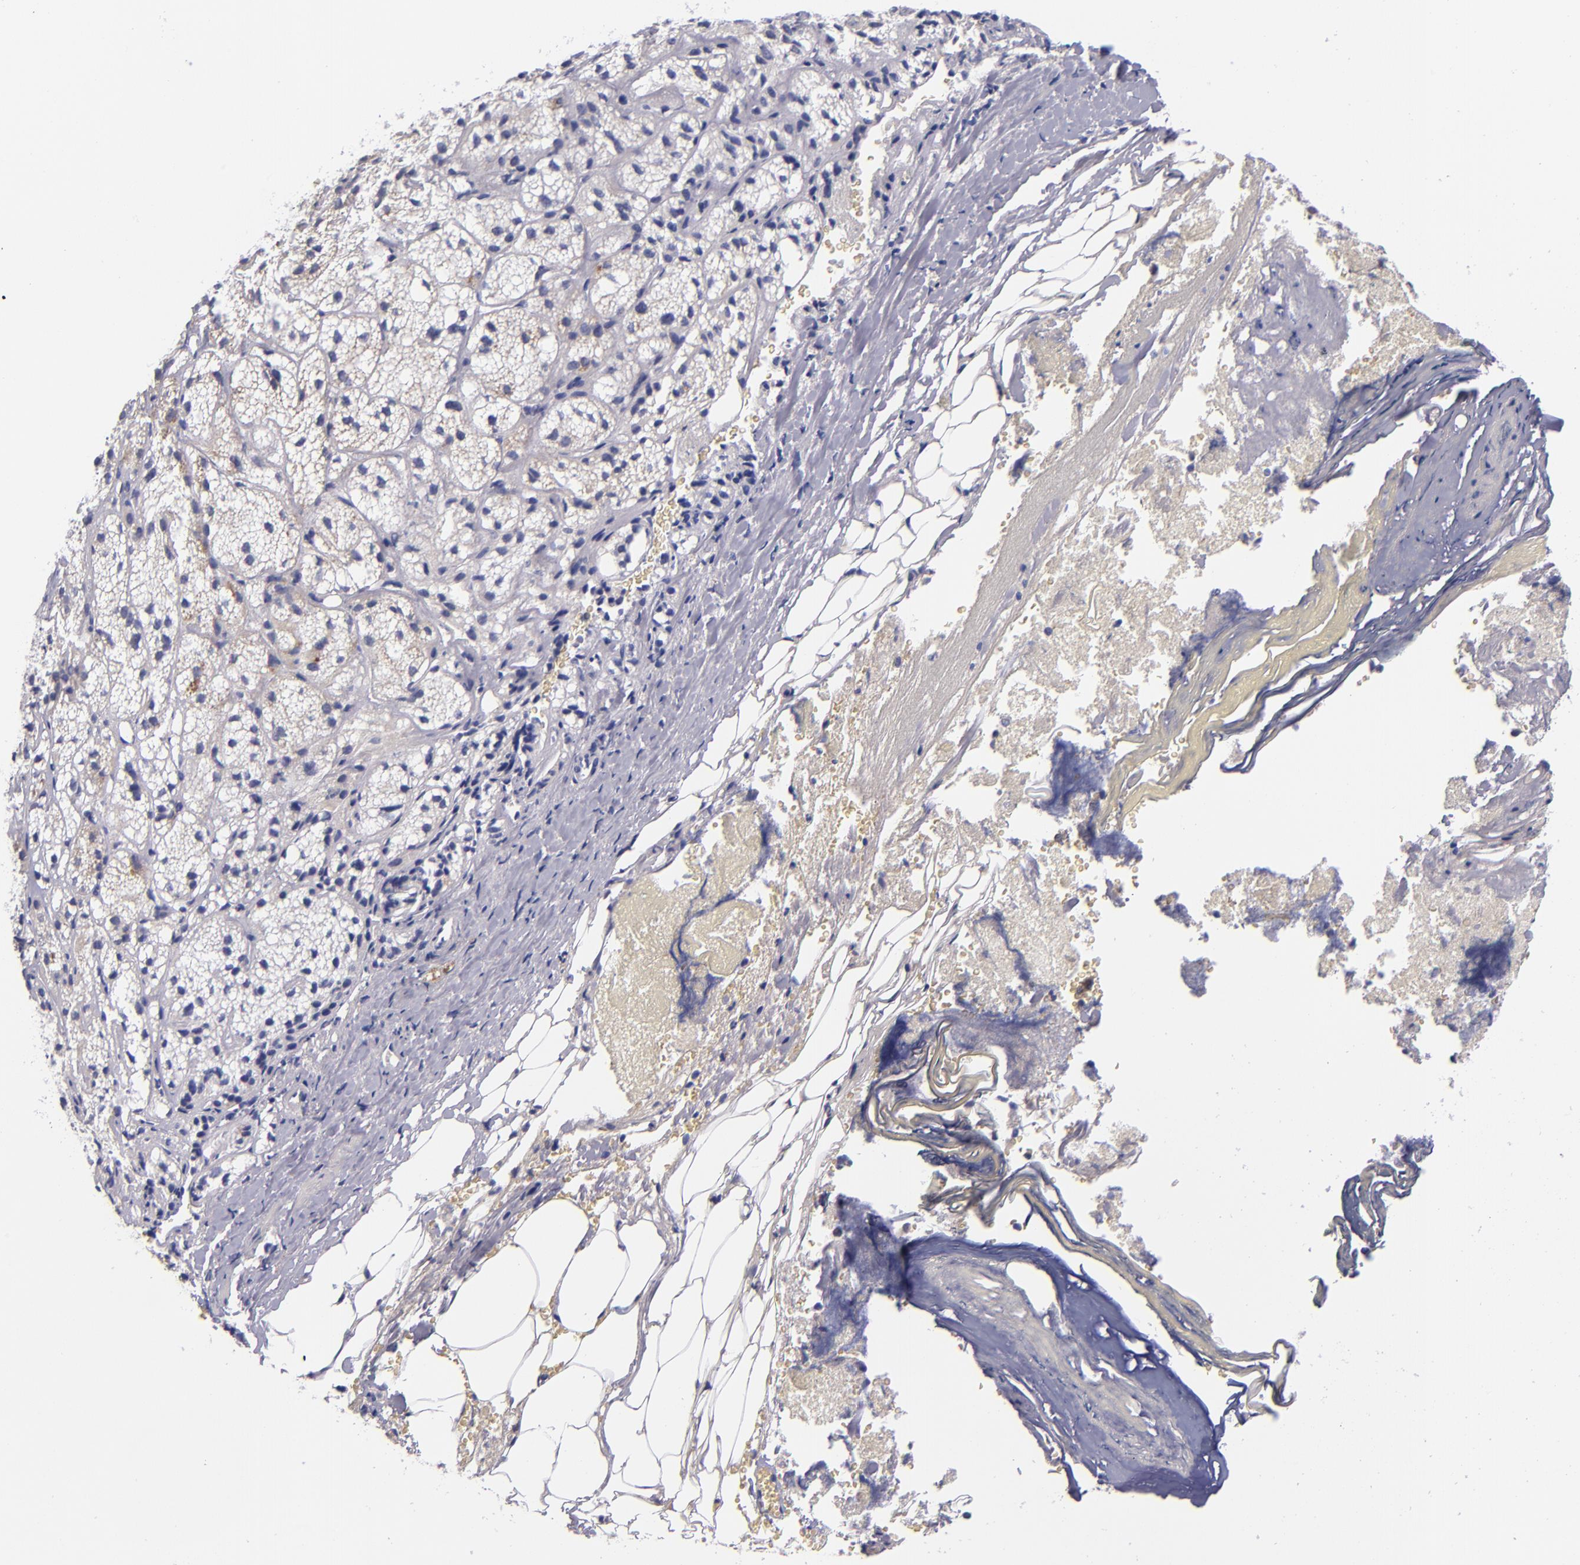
{"staining": {"intensity": "negative", "quantity": "none", "location": "none"}, "tissue": "adrenal gland", "cell_type": "Glandular cells", "image_type": "normal", "snomed": [{"axis": "morphology", "description": "Normal tissue, NOS"}, {"axis": "topography", "description": "Adrenal gland"}], "caption": "Histopathology image shows no protein positivity in glandular cells of benign adrenal gland.", "gene": "RBP4", "patient": {"sex": "female", "age": 71}}